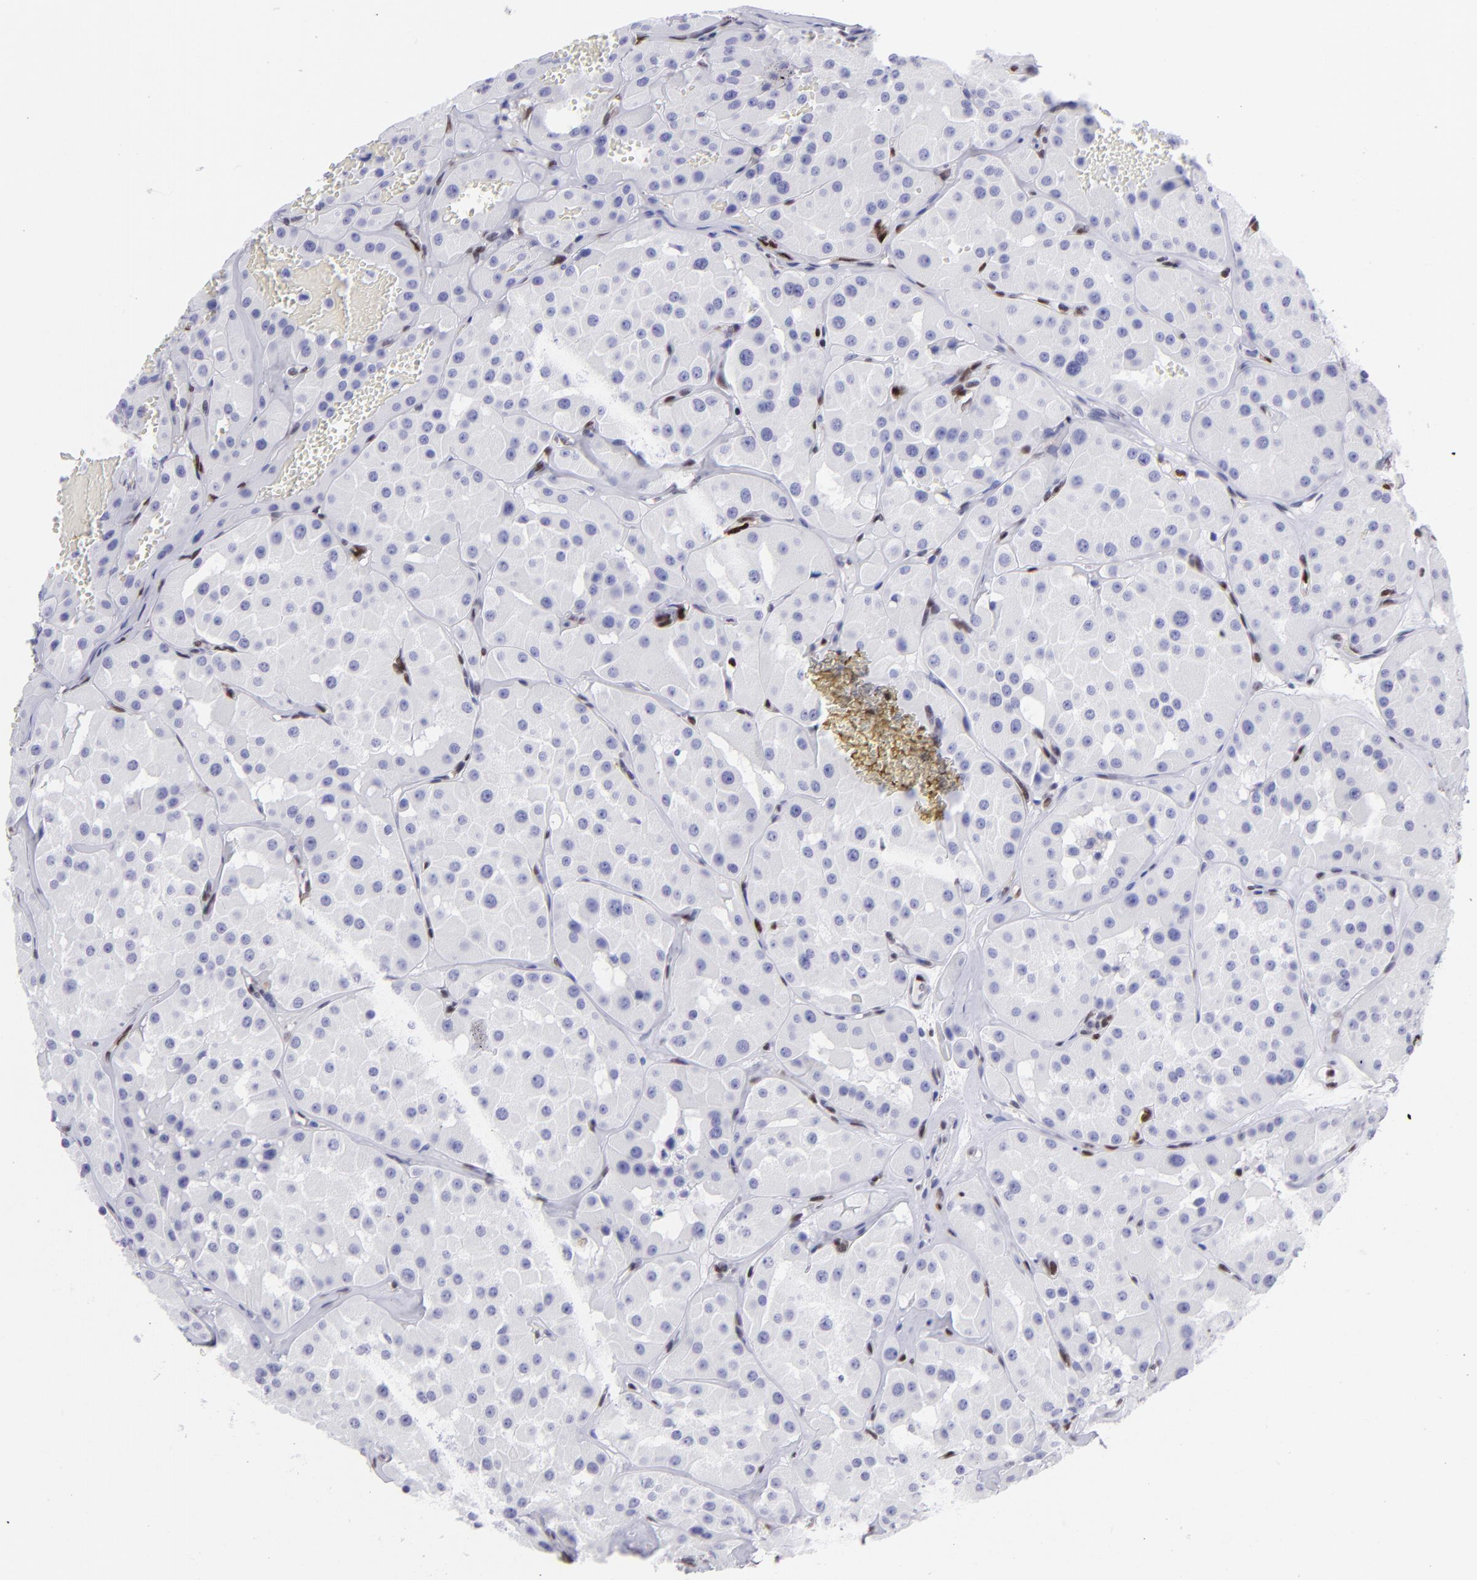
{"staining": {"intensity": "negative", "quantity": "none", "location": "none"}, "tissue": "renal cancer", "cell_type": "Tumor cells", "image_type": "cancer", "snomed": [{"axis": "morphology", "description": "Adenocarcinoma, uncertain malignant potential"}, {"axis": "topography", "description": "Kidney"}], "caption": "Photomicrograph shows no protein staining in tumor cells of renal adenocarcinoma,  uncertain malignant potential tissue.", "gene": "ETS1", "patient": {"sex": "male", "age": 63}}